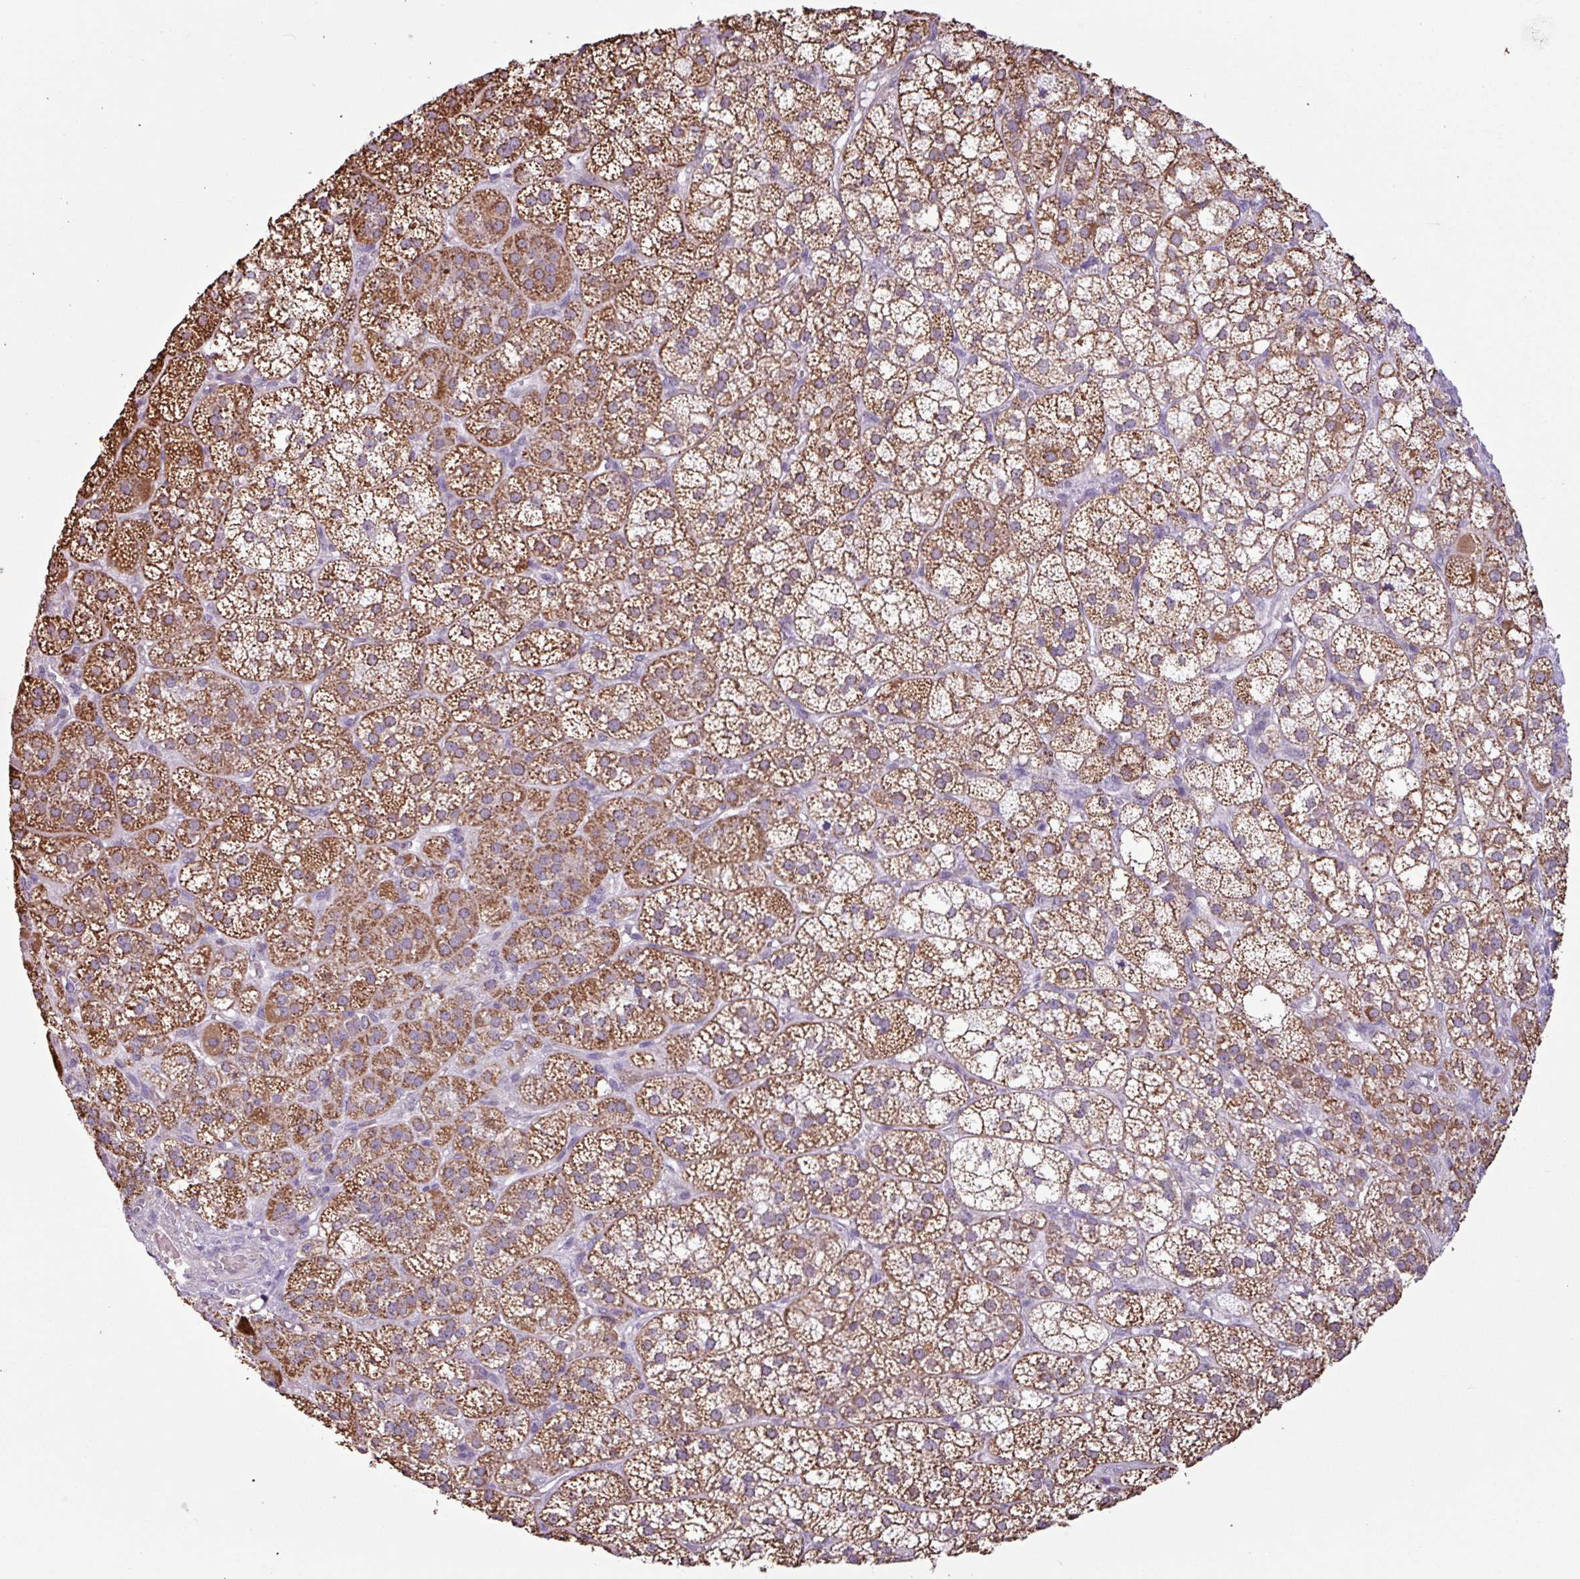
{"staining": {"intensity": "strong", "quantity": ">75%", "location": "cytoplasmic/membranous"}, "tissue": "adrenal gland", "cell_type": "Glandular cells", "image_type": "normal", "snomed": [{"axis": "morphology", "description": "Normal tissue, NOS"}, {"axis": "topography", "description": "Adrenal gland"}], "caption": "Immunohistochemical staining of benign adrenal gland shows strong cytoplasmic/membranous protein staining in about >75% of glandular cells. (brown staining indicates protein expression, while blue staining denotes nuclei).", "gene": "ALG8", "patient": {"sex": "female", "age": 60}}